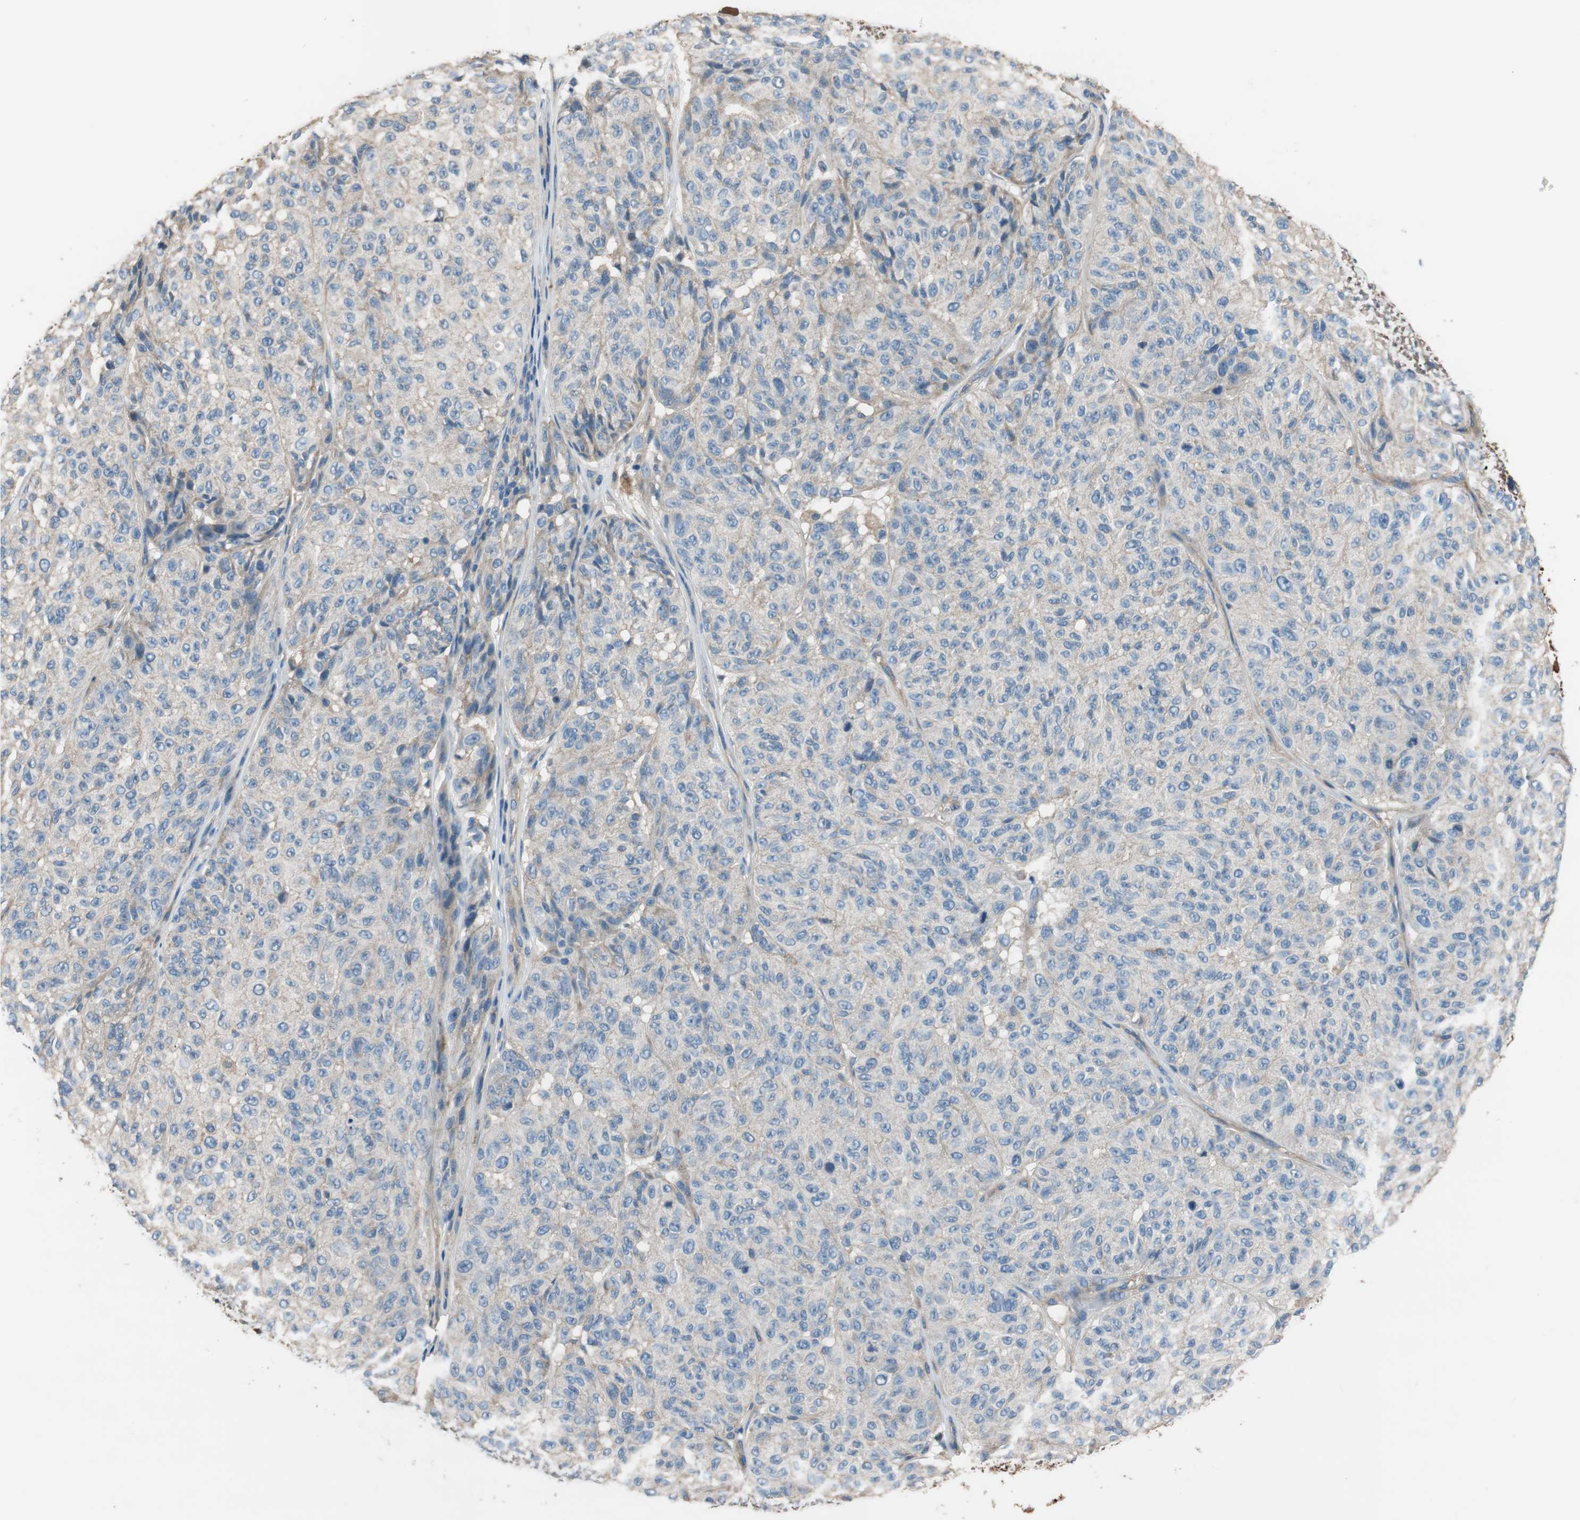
{"staining": {"intensity": "negative", "quantity": "none", "location": "none"}, "tissue": "melanoma", "cell_type": "Tumor cells", "image_type": "cancer", "snomed": [{"axis": "morphology", "description": "Malignant melanoma, NOS"}, {"axis": "topography", "description": "Skin"}], "caption": "This is a image of immunohistochemistry (IHC) staining of malignant melanoma, which shows no positivity in tumor cells.", "gene": "CALML3", "patient": {"sex": "female", "age": 46}}